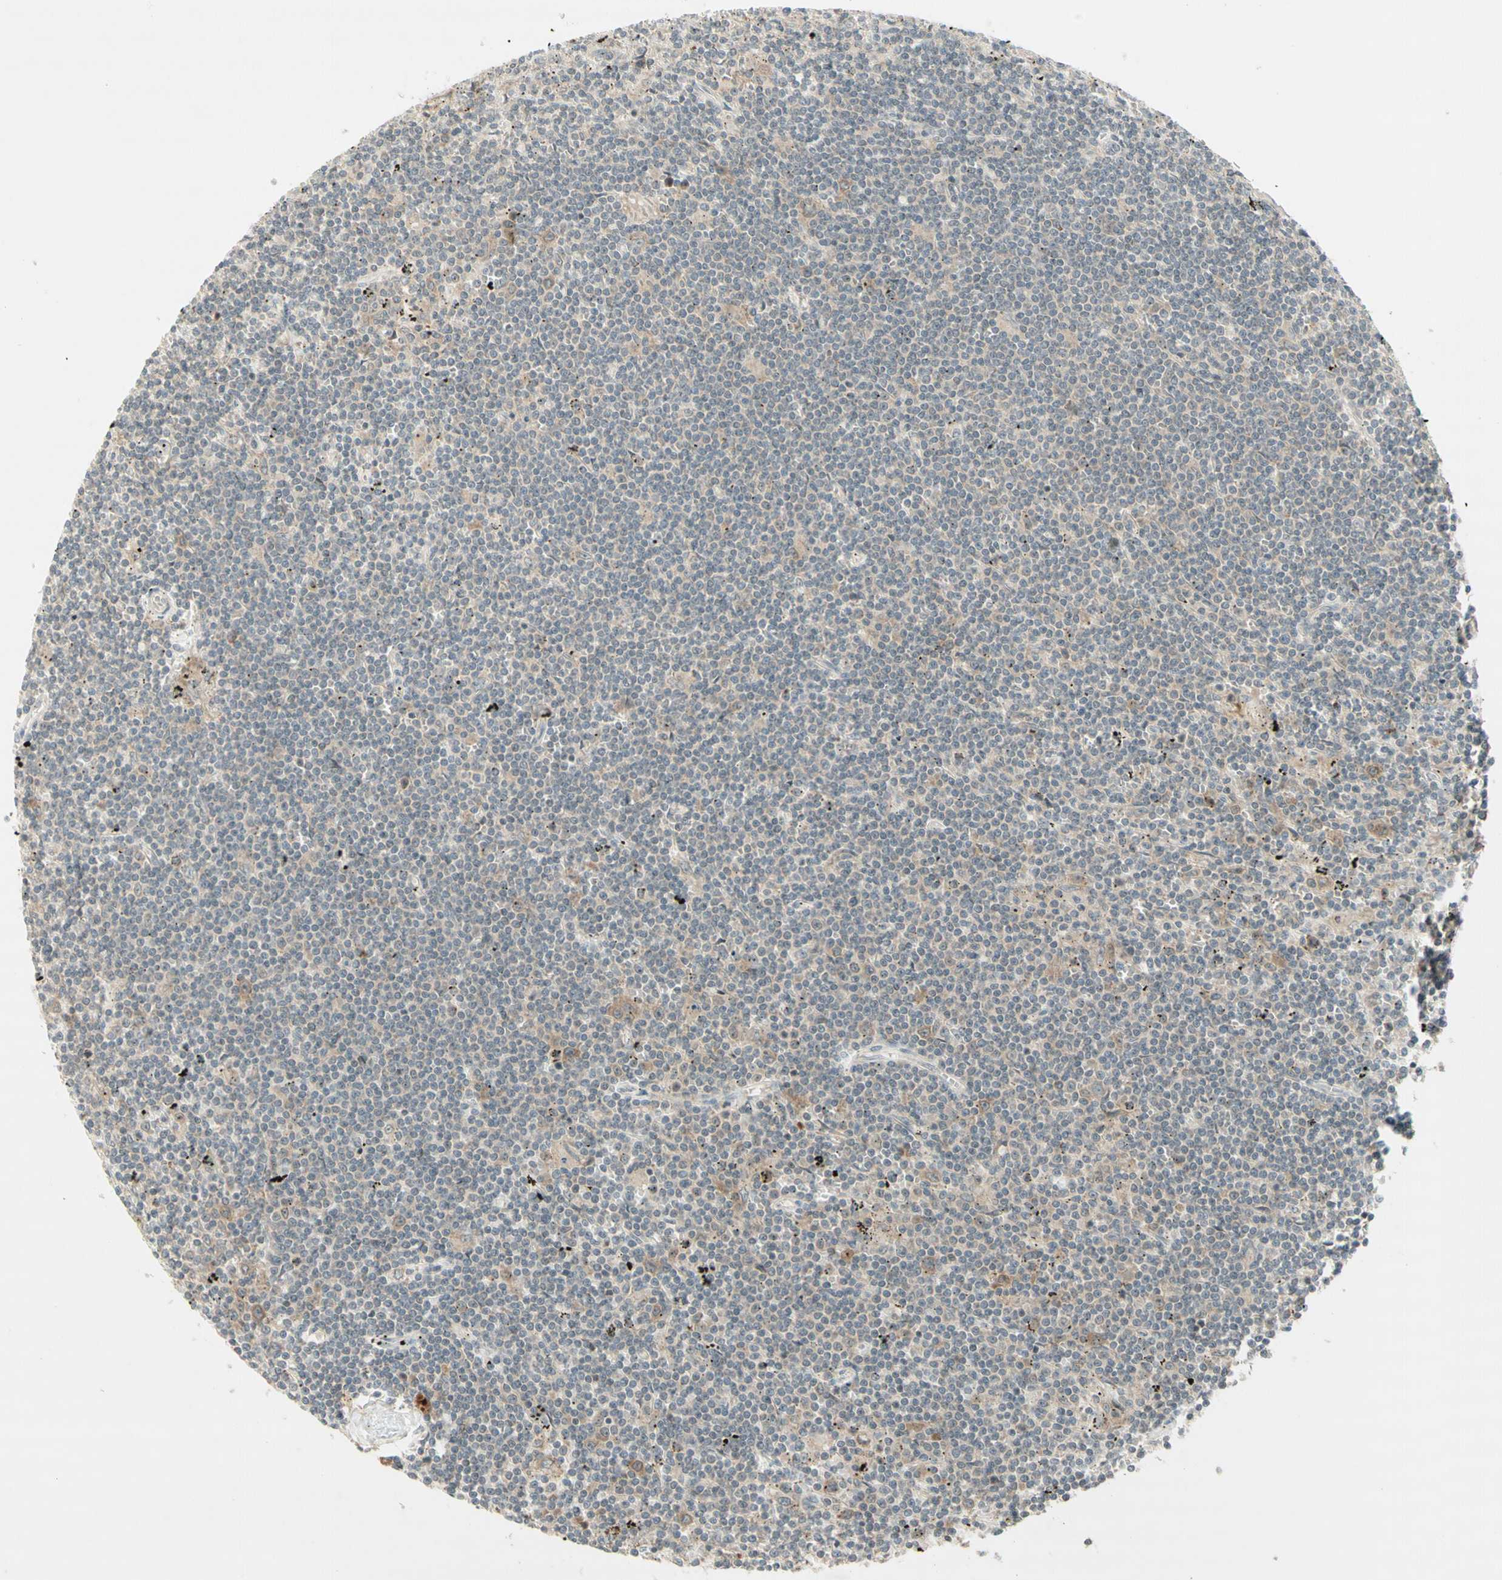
{"staining": {"intensity": "weak", "quantity": "25%-75%", "location": "cytoplasmic/membranous"}, "tissue": "lymphoma", "cell_type": "Tumor cells", "image_type": "cancer", "snomed": [{"axis": "morphology", "description": "Malignant lymphoma, non-Hodgkin's type, Low grade"}, {"axis": "topography", "description": "Spleen"}], "caption": "Low-grade malignant lymphoma, non-Hodgkin's type was stained to show a protein in brown. There is low levels of weak cytoplasmic/membranous positivity in about 25%-75% of tumor cells. The staining was performed using DAB to visualize the protein expression in brown, while the nuclei were stained in blue with hematoxylin (Magnification: 20x).", "gene": "ETF1", "patient": {"sex": "male", "age": 76}}